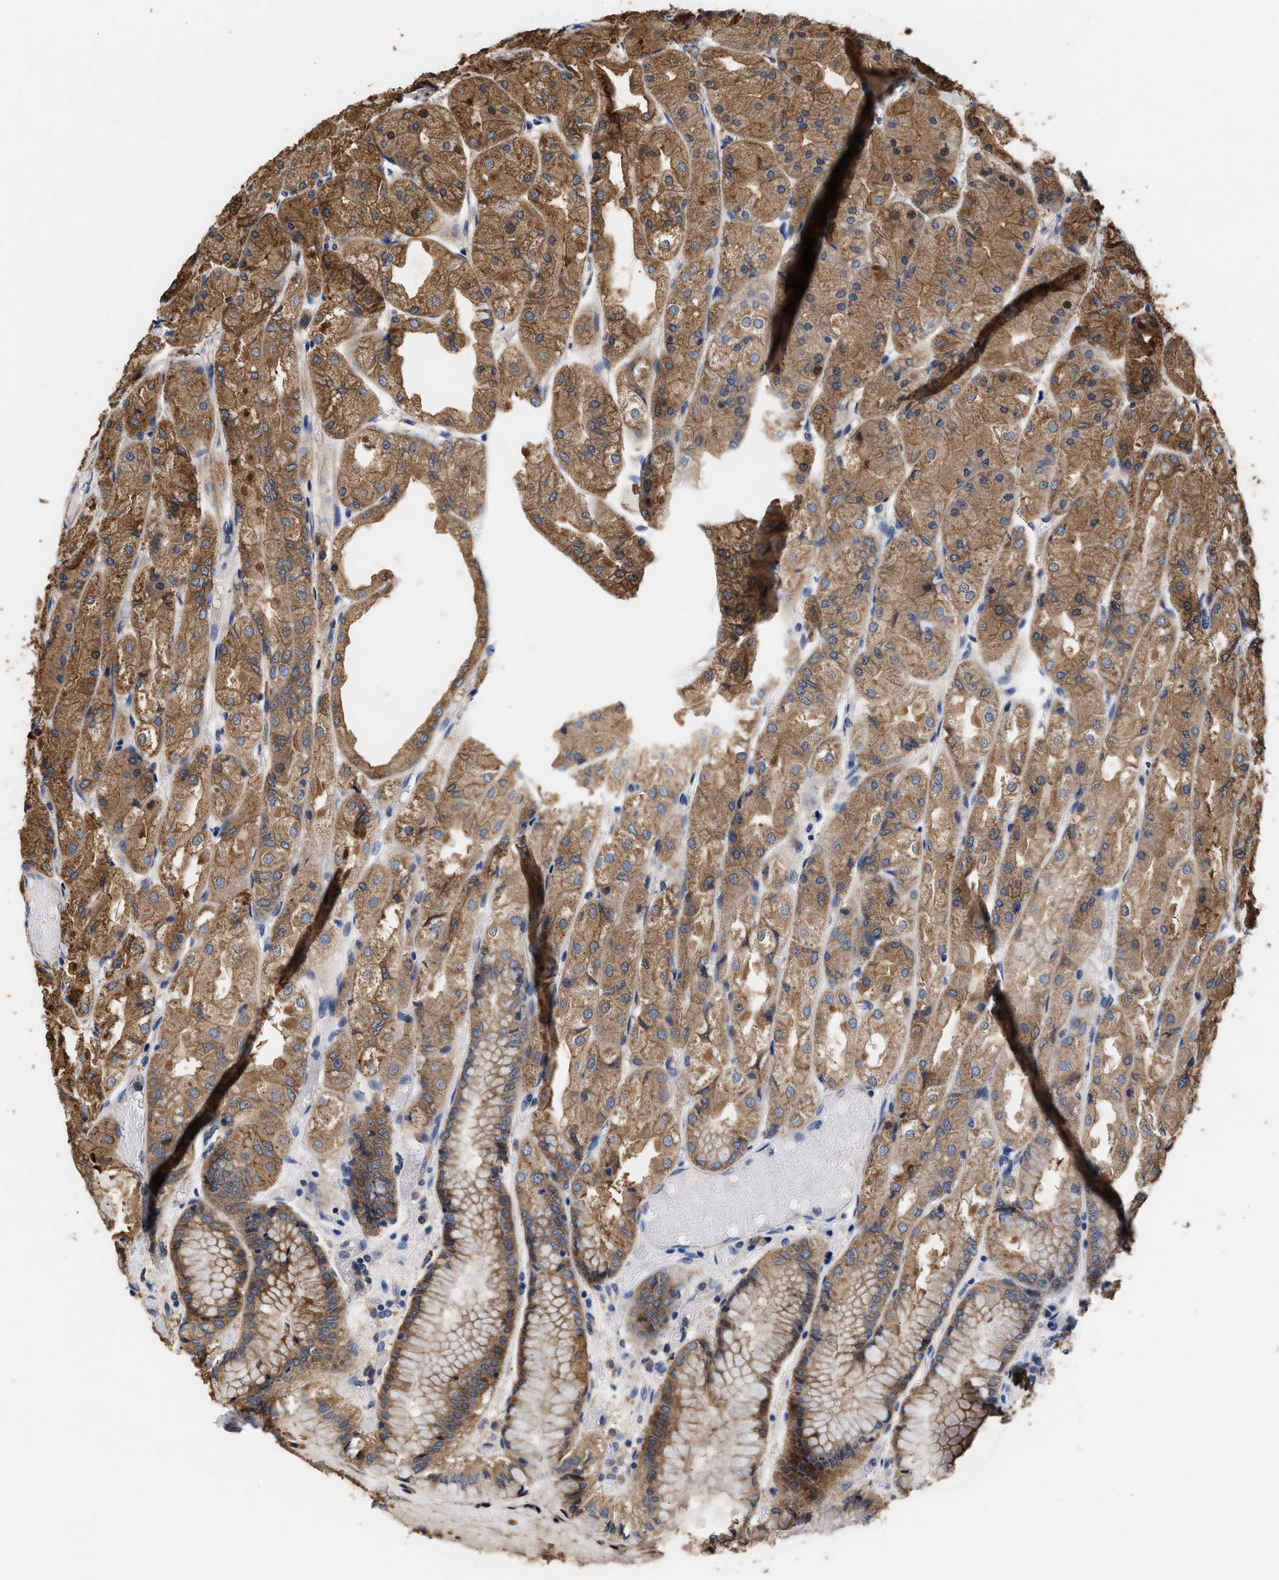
{"staining": {"intensity": "moderate", "quantity": ">75%", "location": "cytoplasmic/membranous"}, "tissue": "stomach", "cell_type": "Glandular cells", "image_type": "normal", "snomed": [{"axis": "morphology", "description": "Normal tissue, NOS"}, {"axis": "topography", "description": "Stomach, upper"}], "caption": "Protein staining shows moderate cytoplasmic/membranous staining in about >75% of glandular cells in unremarkable stomach.", "gene": "KLB", "patient": {"sex": "male", "age": 72}}